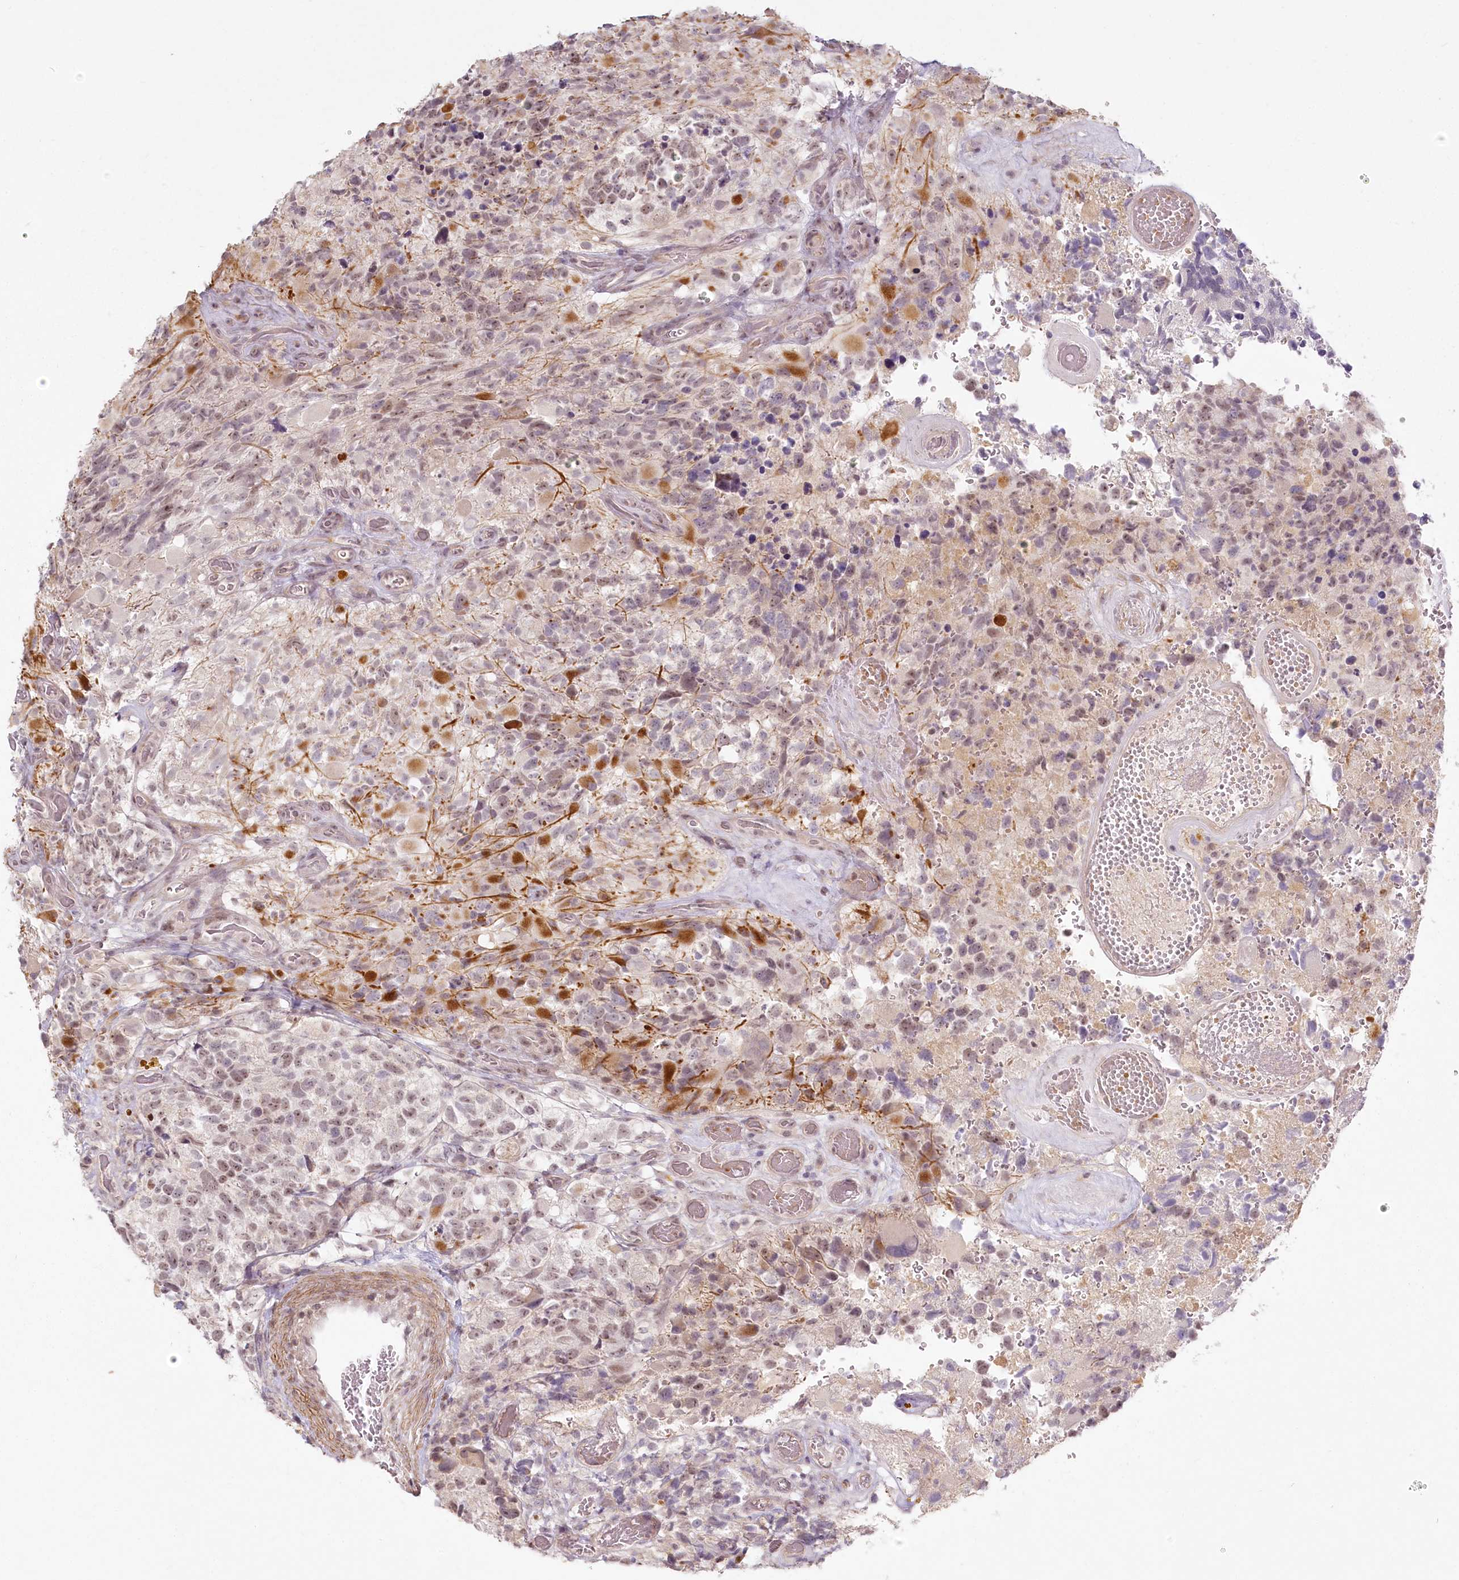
{"staining": {"intensity": "weak", "quantity": ">75%", "location": "nuclear"}, "tissue": "glioma", "cell_type": "Tumor cells", "image_type": "cancer", "snomed": [{"axis": "morphology", "description": "Glioma, malignant, High grade"}, {"axis": "topography", "description": "Brain"}], "caption": "The immunohistochemical stain shows weak nuclear positivity in tumor cells of malignant glioma (high-grade) tissue.", "gene": "EXOSC7", "patient": {"sex": "male", "age": 69}}